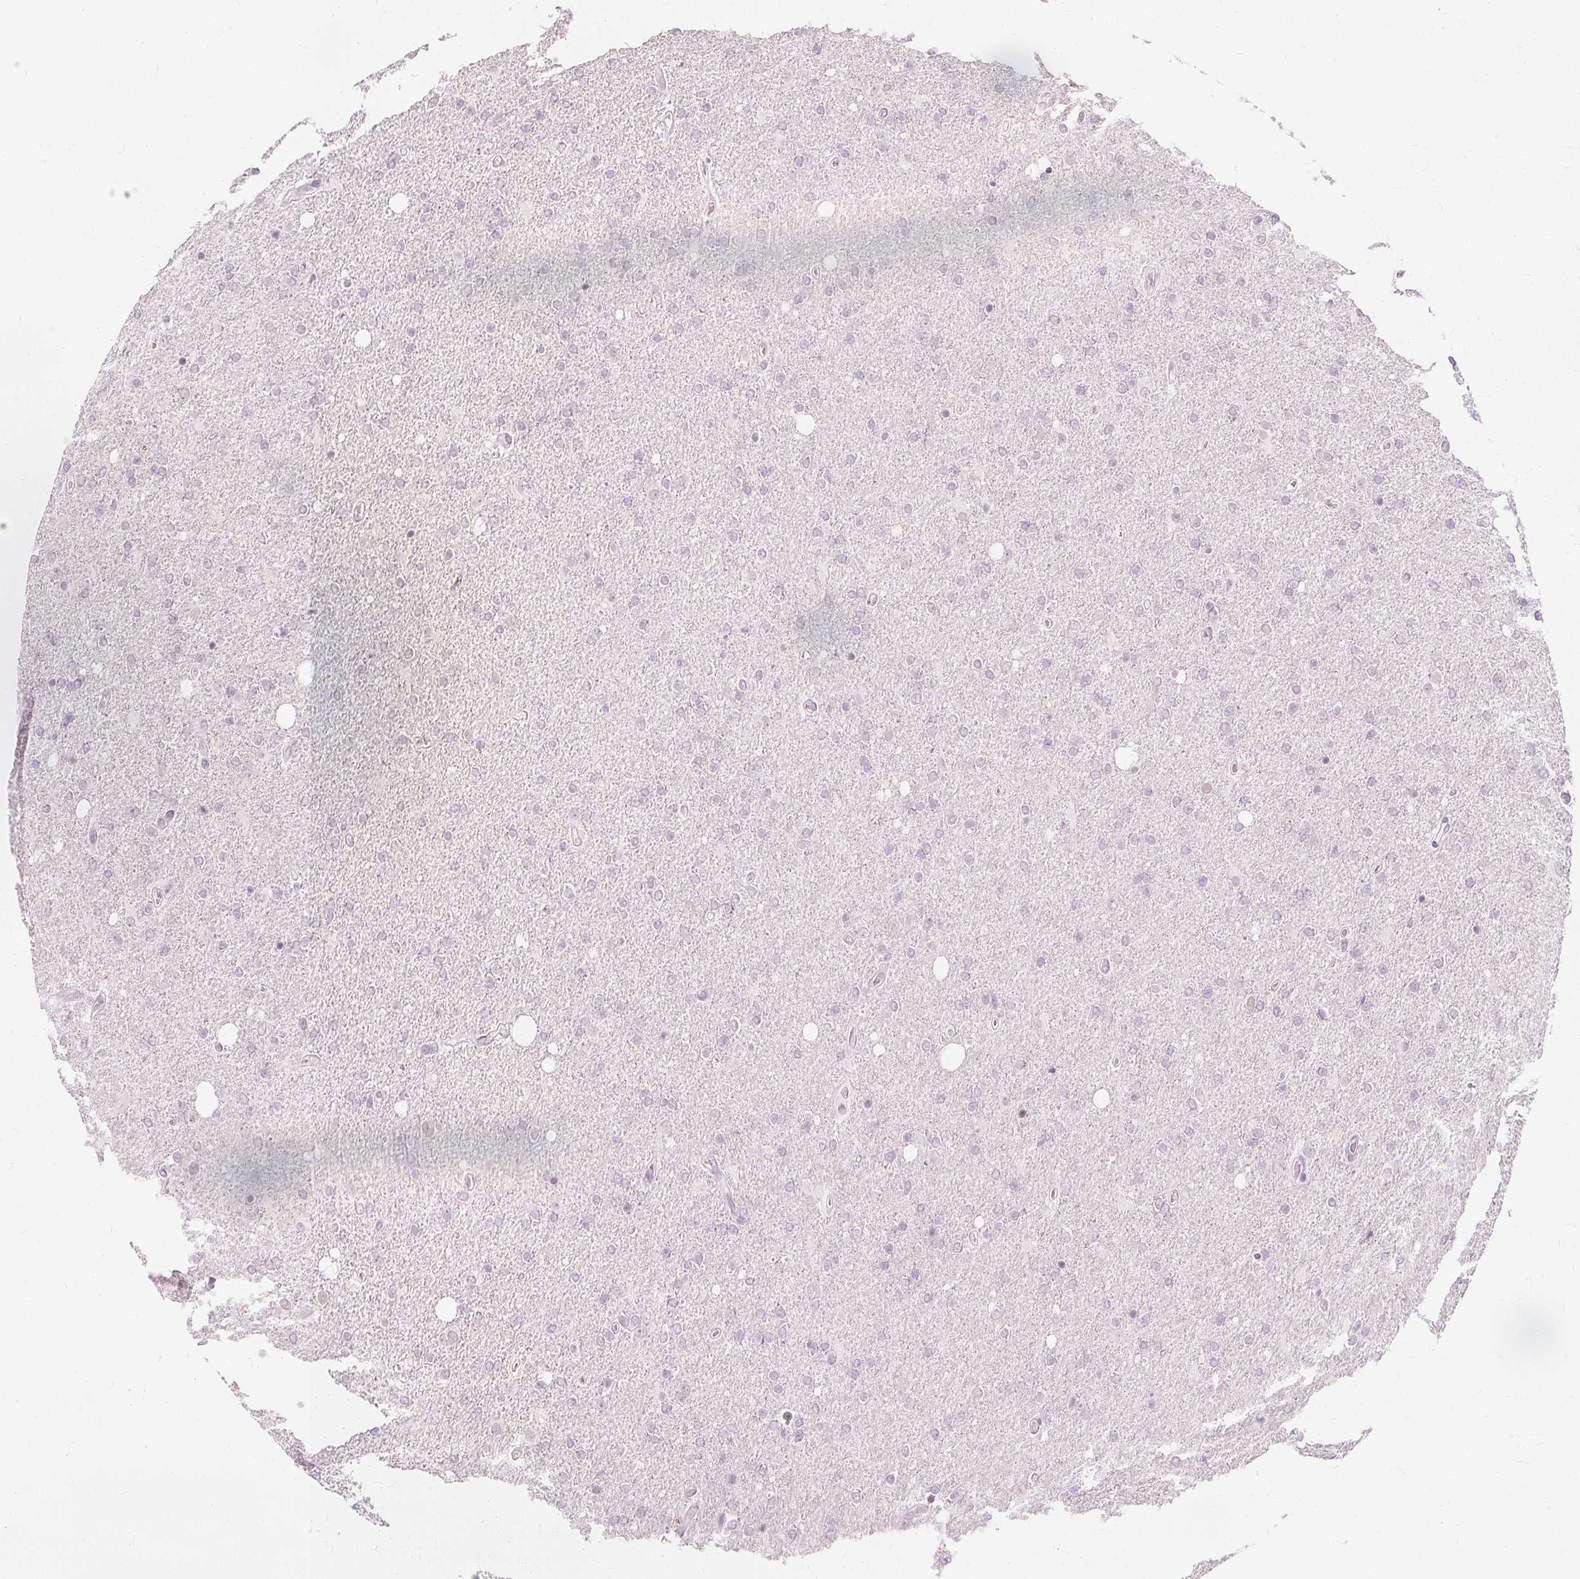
{"staining": {"intensity": "negative", "quantity": "none", "location": "none"}, "tissue": "glioma", "cell_type": "Tumor cells", "image_type": "cancer", "snomed": [{"axis": "morphology", "description": "Glioma, malignant, High grade"}, {"axis": "topography", "description": "Cerebral cortex"}], "caption": "This is an IHC photomicrograph of glioma. There is no expression in tumor cells.", "gene": "NXPE1", "patient": {"sex": "male", "age": 70}}